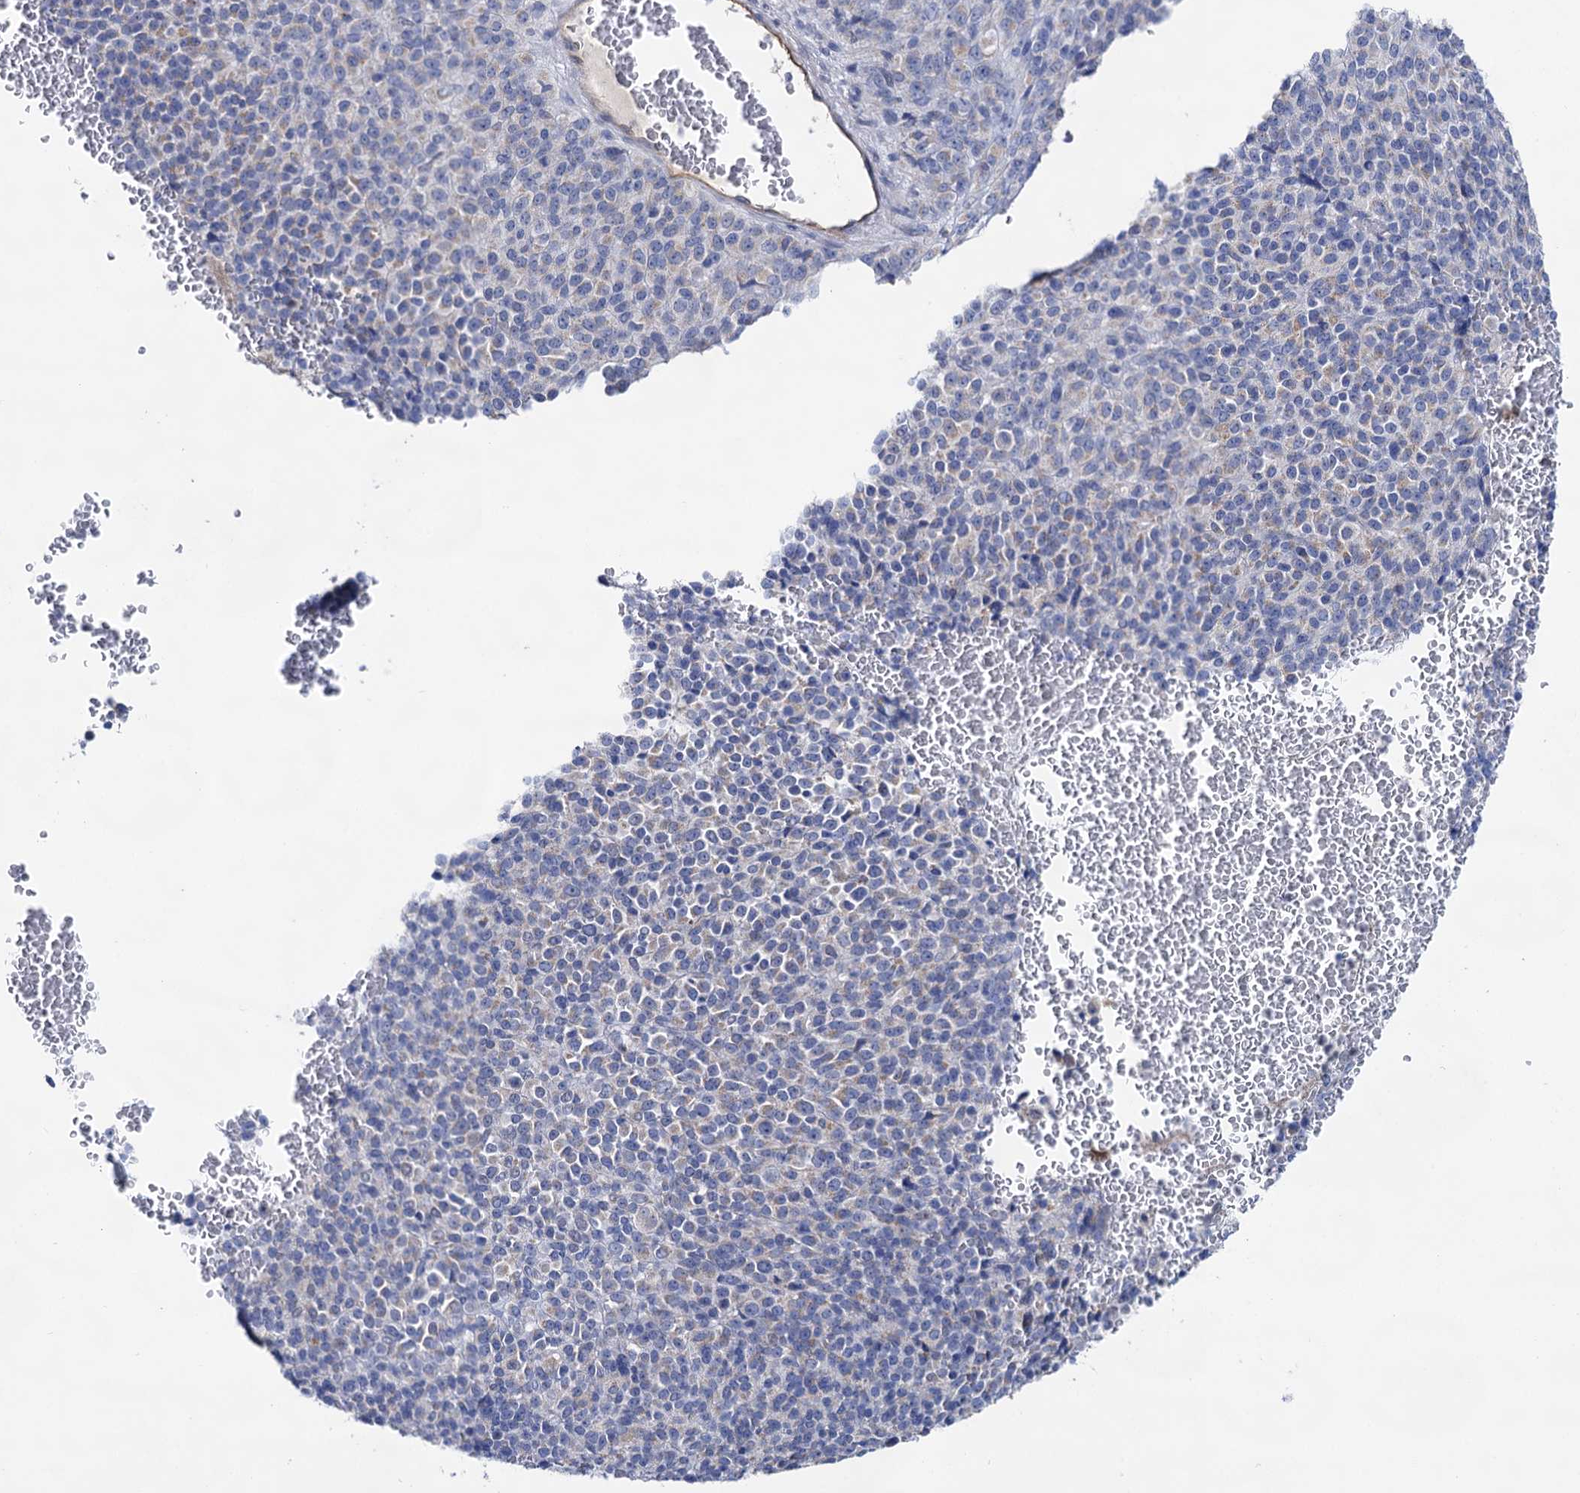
{"staining": {"intensity": "negative", "quantity": "none", "location": "none"}, "tissue": "melanoma", "cell_type": "Tumor cells", "image_type": "cancer", "snomed": [{"axis": "morphology", "description": "Malignant melanoma, Metastatic site"}, {"axis": "topography", "description": "Brain"}], "caption": "Immunohistochemical staining of melanoma exhibits no significant staining in tumor cells.", "gene": "ABLIM1", "patient": {"sex": "female", "age": 56}}